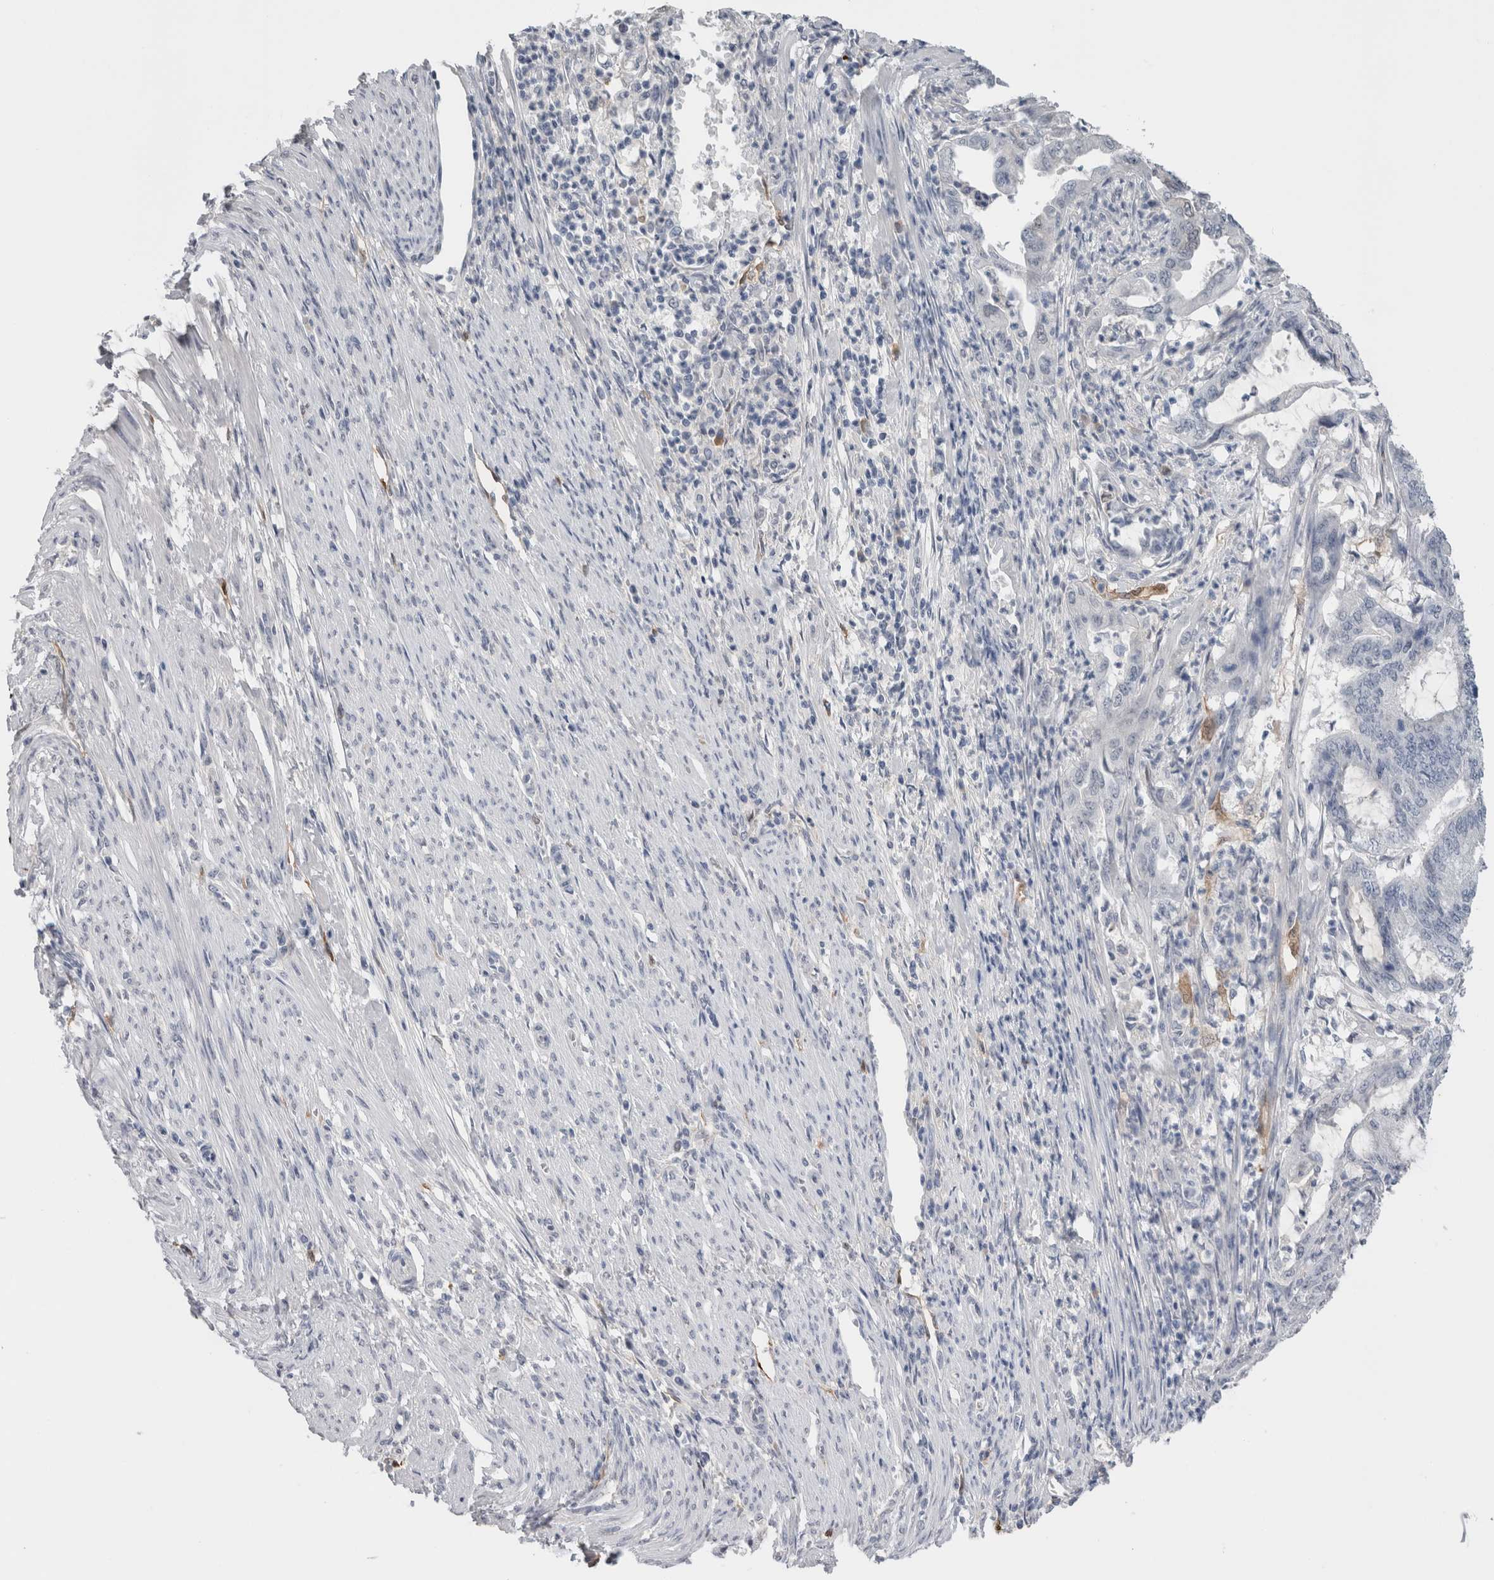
{"staining": {"intensity": "negative", "quantity": "none", "location": "none"}, "tissue": "endometrial cancer", "cell_type": "Tumor cells", "image_type": "cancer", "snomed": [{"axis": "morphology", "description": "Adenocarcinoma, NOS"}, {"axis": "topography", "description": "Endometrium"}], "caption": "DAB (3,3'-diaminobenzidine) immunohistochemical staining of endometrial cancer shows no significant expression in tumor cells. (DAB (3,3'-diaminobenzidine) IHC visualized using brightfield microscopy, high magnification).", "gene": "FABP4", "patient": {"sex": "female", "age": 51}}